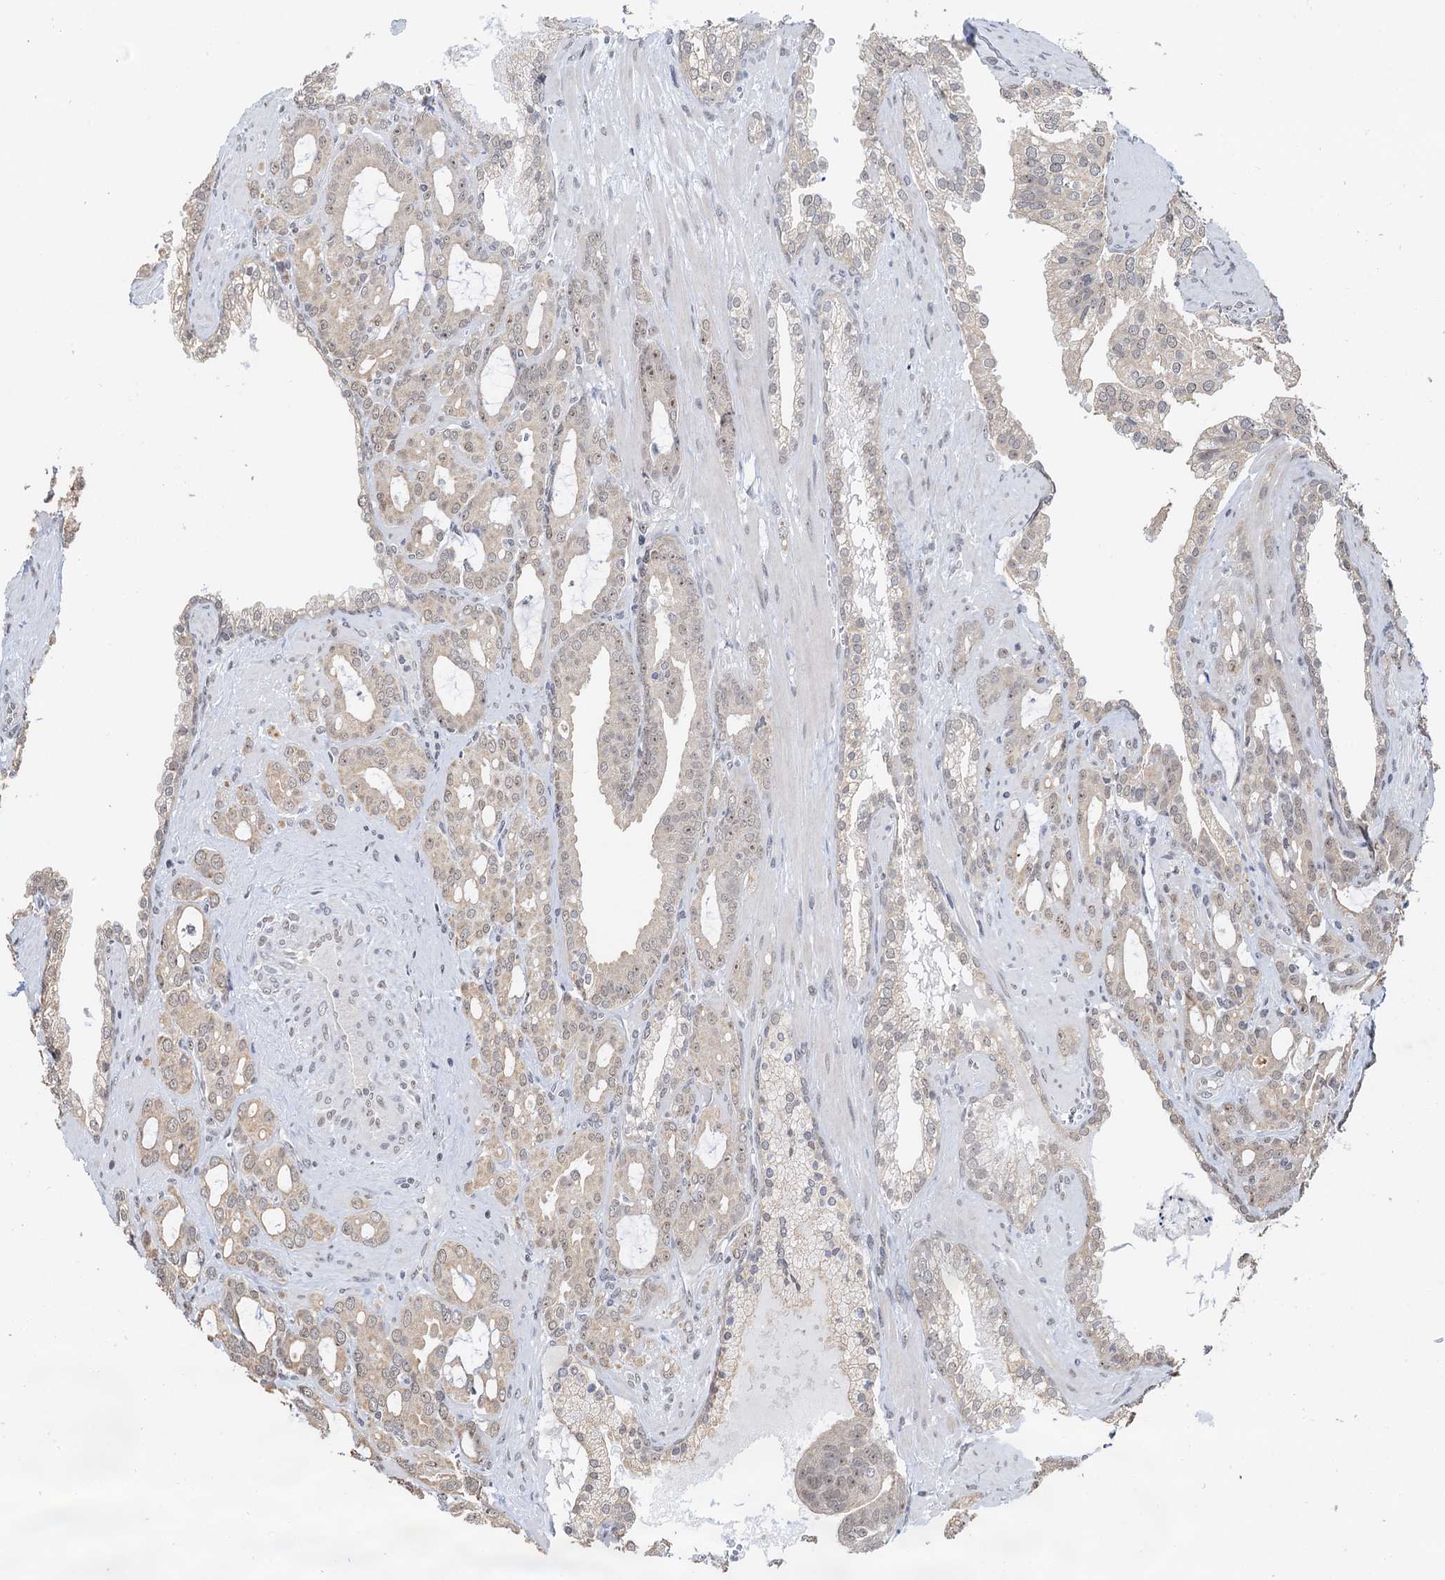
{"staining": {"intensity": "weak", "quantity": "25%-75%", "location": "cytoplasmic/membranous"}, "tissue": "prostate cancer", "cell_type": "Tumor cells", "image_type": "cancer", "snomed": [{"axis": "morphology", "description": "Adenocarcinoma, High grade"}, {"axis": "topography", "description": "Prostate"}], "caption": "Immunohistochemistry (IHC) staining of prostate cancer, which reveals low levels of weak cytoplasmic/membranous staining in about 25%-75% of tumor cells indicating weak cytoplasmic/membranous protein expression. The staining was performed using DAB (brown) for protein detection and nuclei were counterstained in hematoxylin (blue).", "gene": "NAT10", "patient": {"sex": "male", "age": 72}}